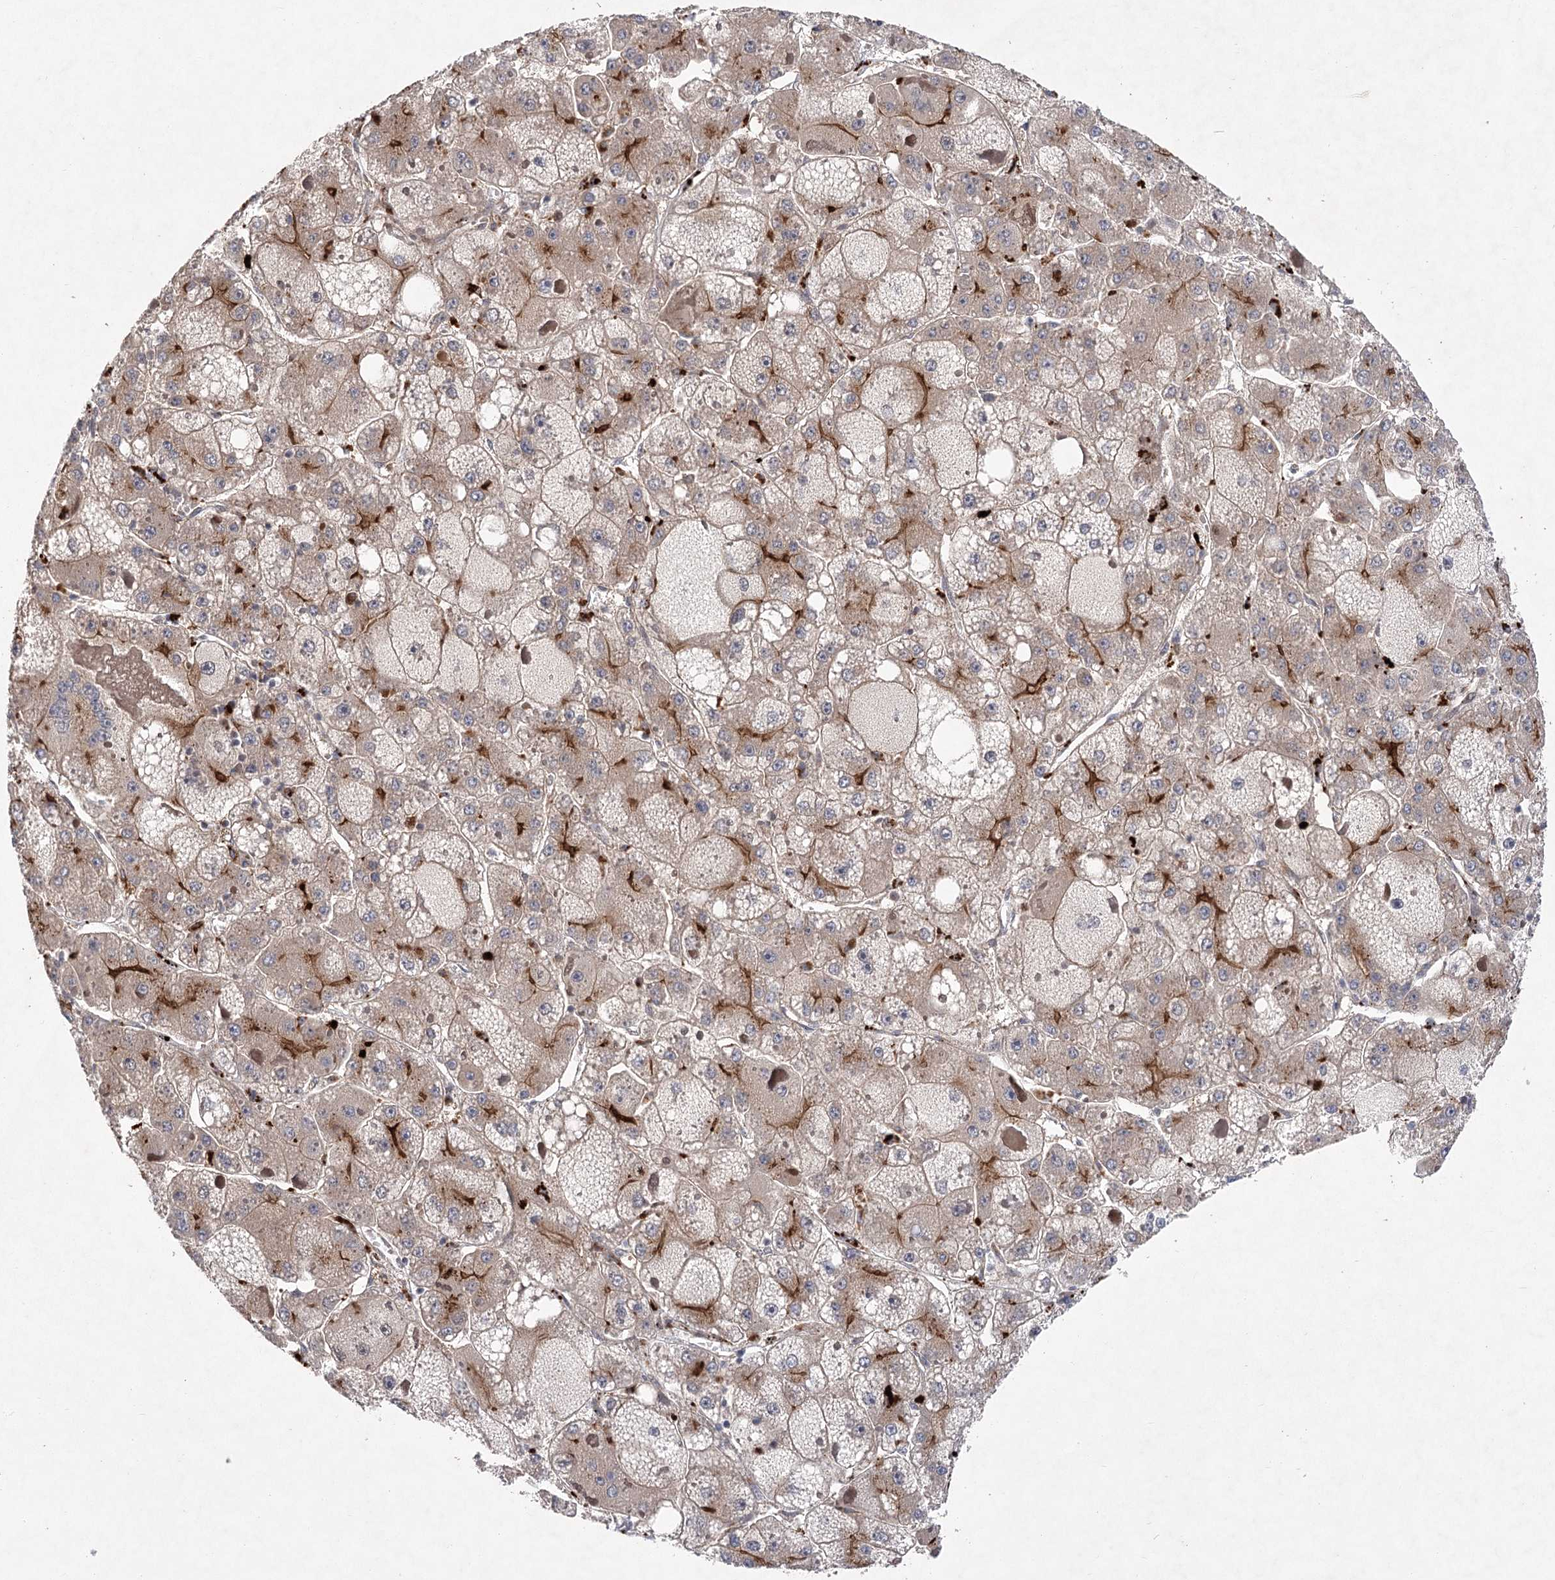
{"staining": {"intensity": "strong", "quantity": "25%-75%", "location": "cytoplasmic/membranous"}, "tissue": "liver cancer", "cell_type": "Tumor cells", "image_type": "cancer", "snomed": [{"axis": "morphology", "description": "Carcinoma, Hepatocellular, NOS"}, {"axis": "topography", "description": "Liver"}], "caption": "A brown stain highlights strong cytoplasmic/membranous positivity of a protein in hepatocellular carcinoma (liver) tumor cells.", "gene": "METTL24", "patient": {"sex": "female", "age": 73}}